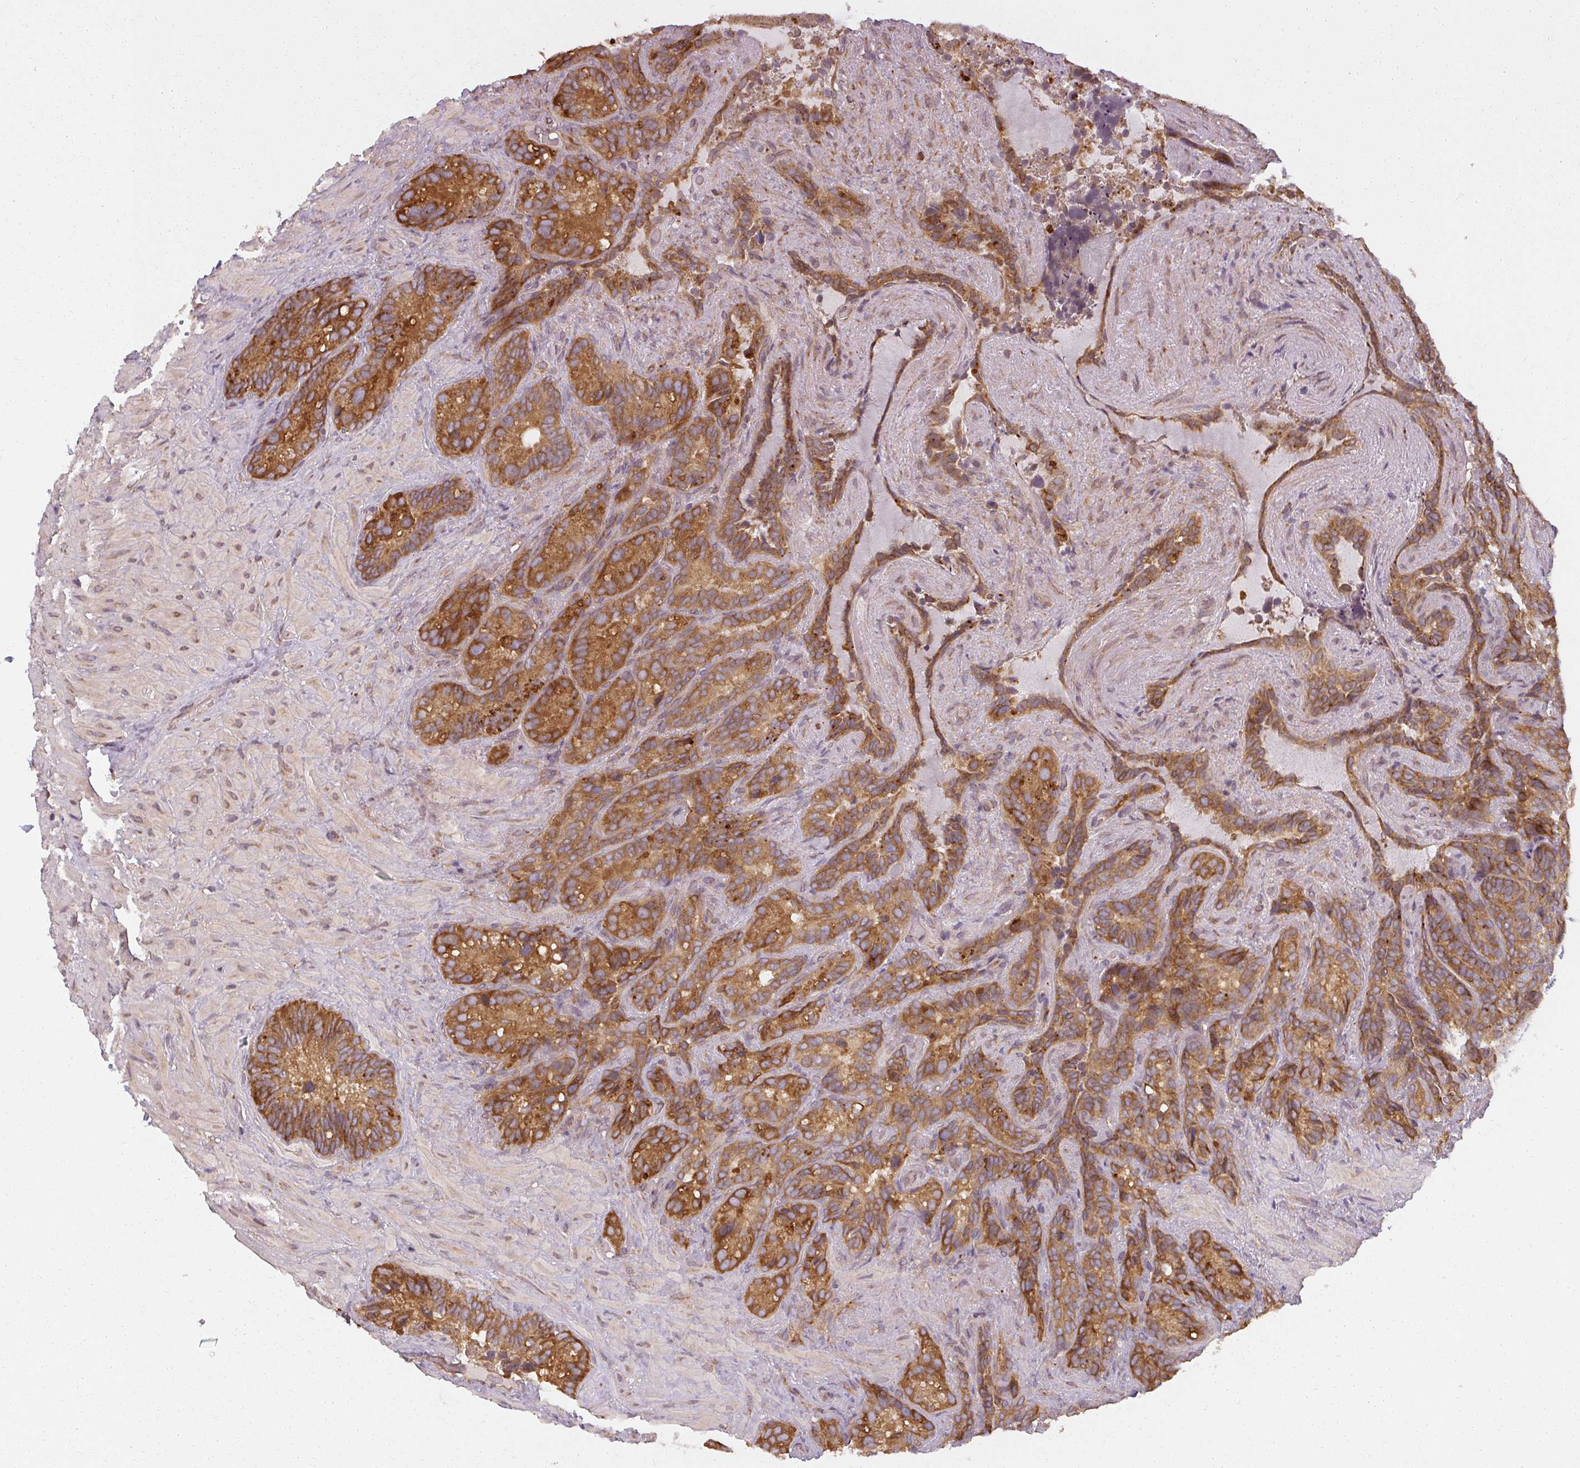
{"staining": {"intensity": "strong", "quantity": ">75%", "location": "cytoplasmic/membranous"}, "tissue": "seminal vesicle", "cell_type": "Glandular cells", "image_type": "normal", "snomed": [{"axis": "morphology", "description": "Normal tissue, NOS"}, {"axis": "topography", "description": "Seminal veicle"}], "caption": "Seminal vesicle stained with DAB (3,3'-diaminobenzidine) IHC exhibits high levels of strong cytoplasmic/membranous expression in approximately >75% of glandular cells.", "gene": "RPL24", "patient": {"sex": "male", "age": 62}}